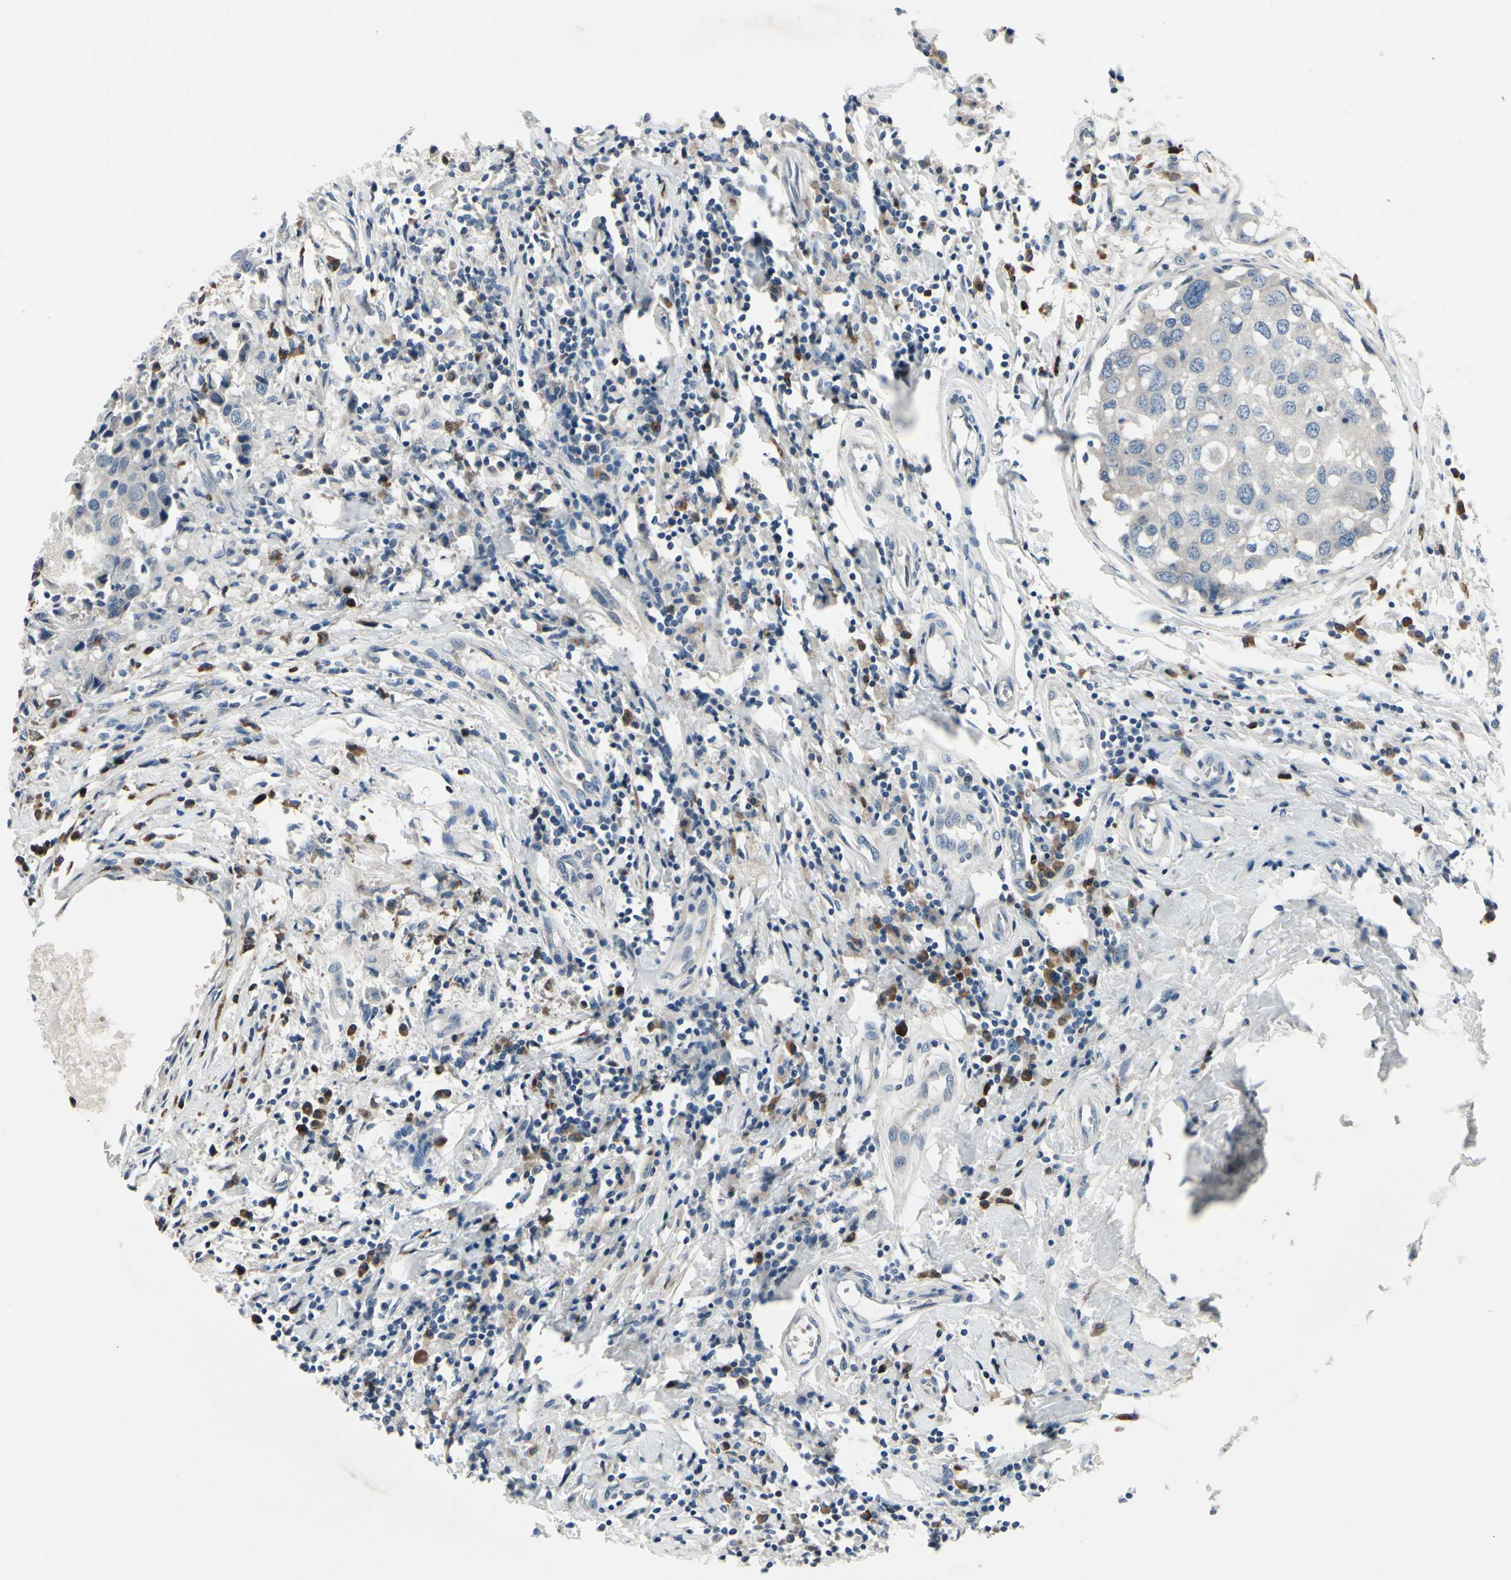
{"staining": {"intensity": "negative", "quantity": "none", "location": "none"}, "tissue": "breast cancer", "cell_type": "Tumor cells", "image_type": "cancer", "snomed": [{"axis": "morphology", "description": "Duct carcinoma"}, {"axis": "topography", "description": "Breast"}], "caption": "Breast invasive ductal carcinoma was stained to show a protein in brown. There is no significant staining in tumor cells. (Immunohistochemistry, brightfield microscopy, high magnification).", "gene": "SELENOK", "patient": {"sex": "female", "age": 27}}